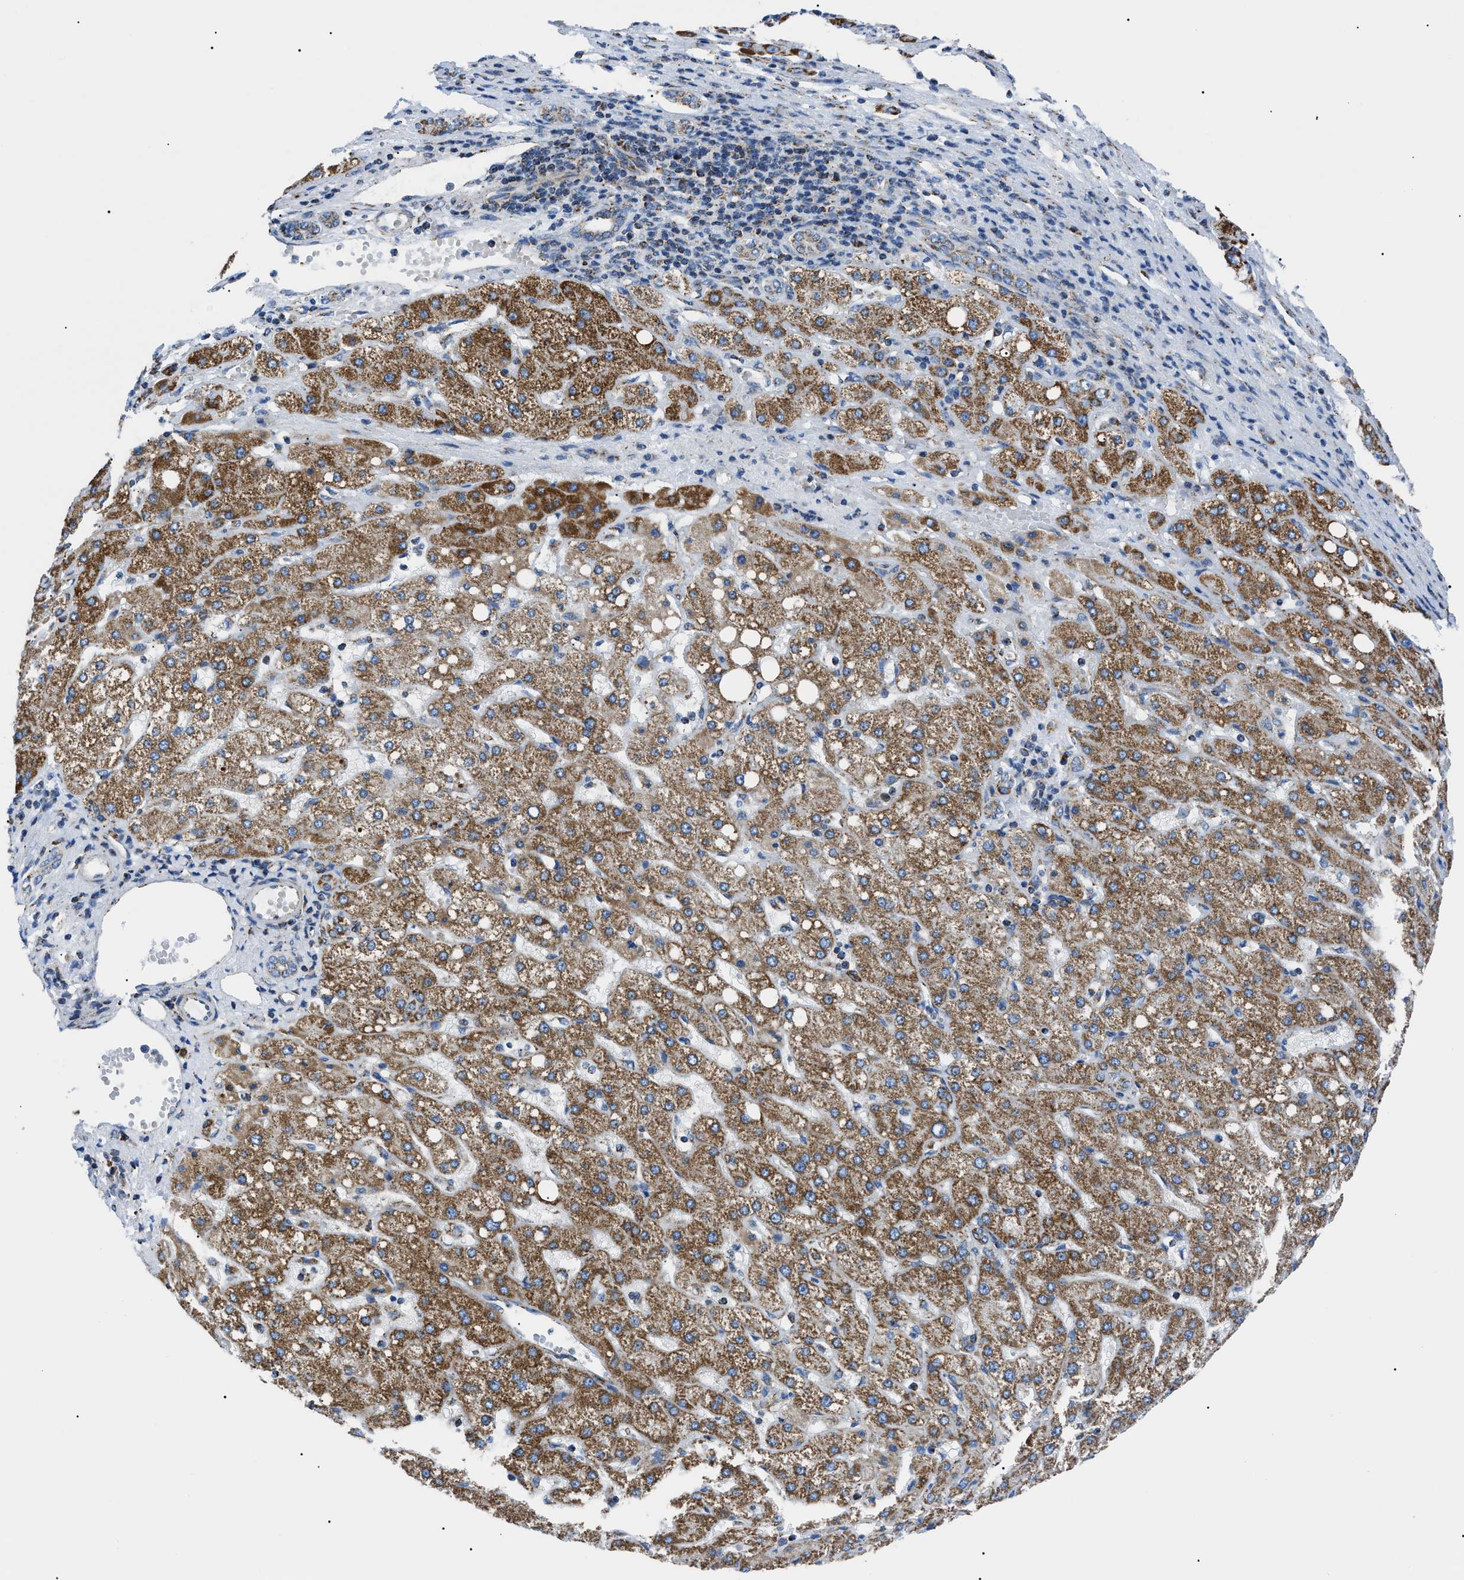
{"staining": {"intensity": "strong", "quantity": ">75%", "location": "cytoplasmic/membranous"}, "tissue": "liver cancer", "cell_type": "Tumor cells", "image_type": "cancer", "snomed": [{"axis": "morphology", "description": "Carcinoma, Hepatocellular, NOS"}, {"axis": "topography", "description": "Liver"}], "caption": "Strong cytoplasmic/membranous protein expression is identified in approximately >75% of tumor cells in liver hepatocellular carcinoma.", "gene": "PHB2", "patient": {"sex": "male", "age": 80}}